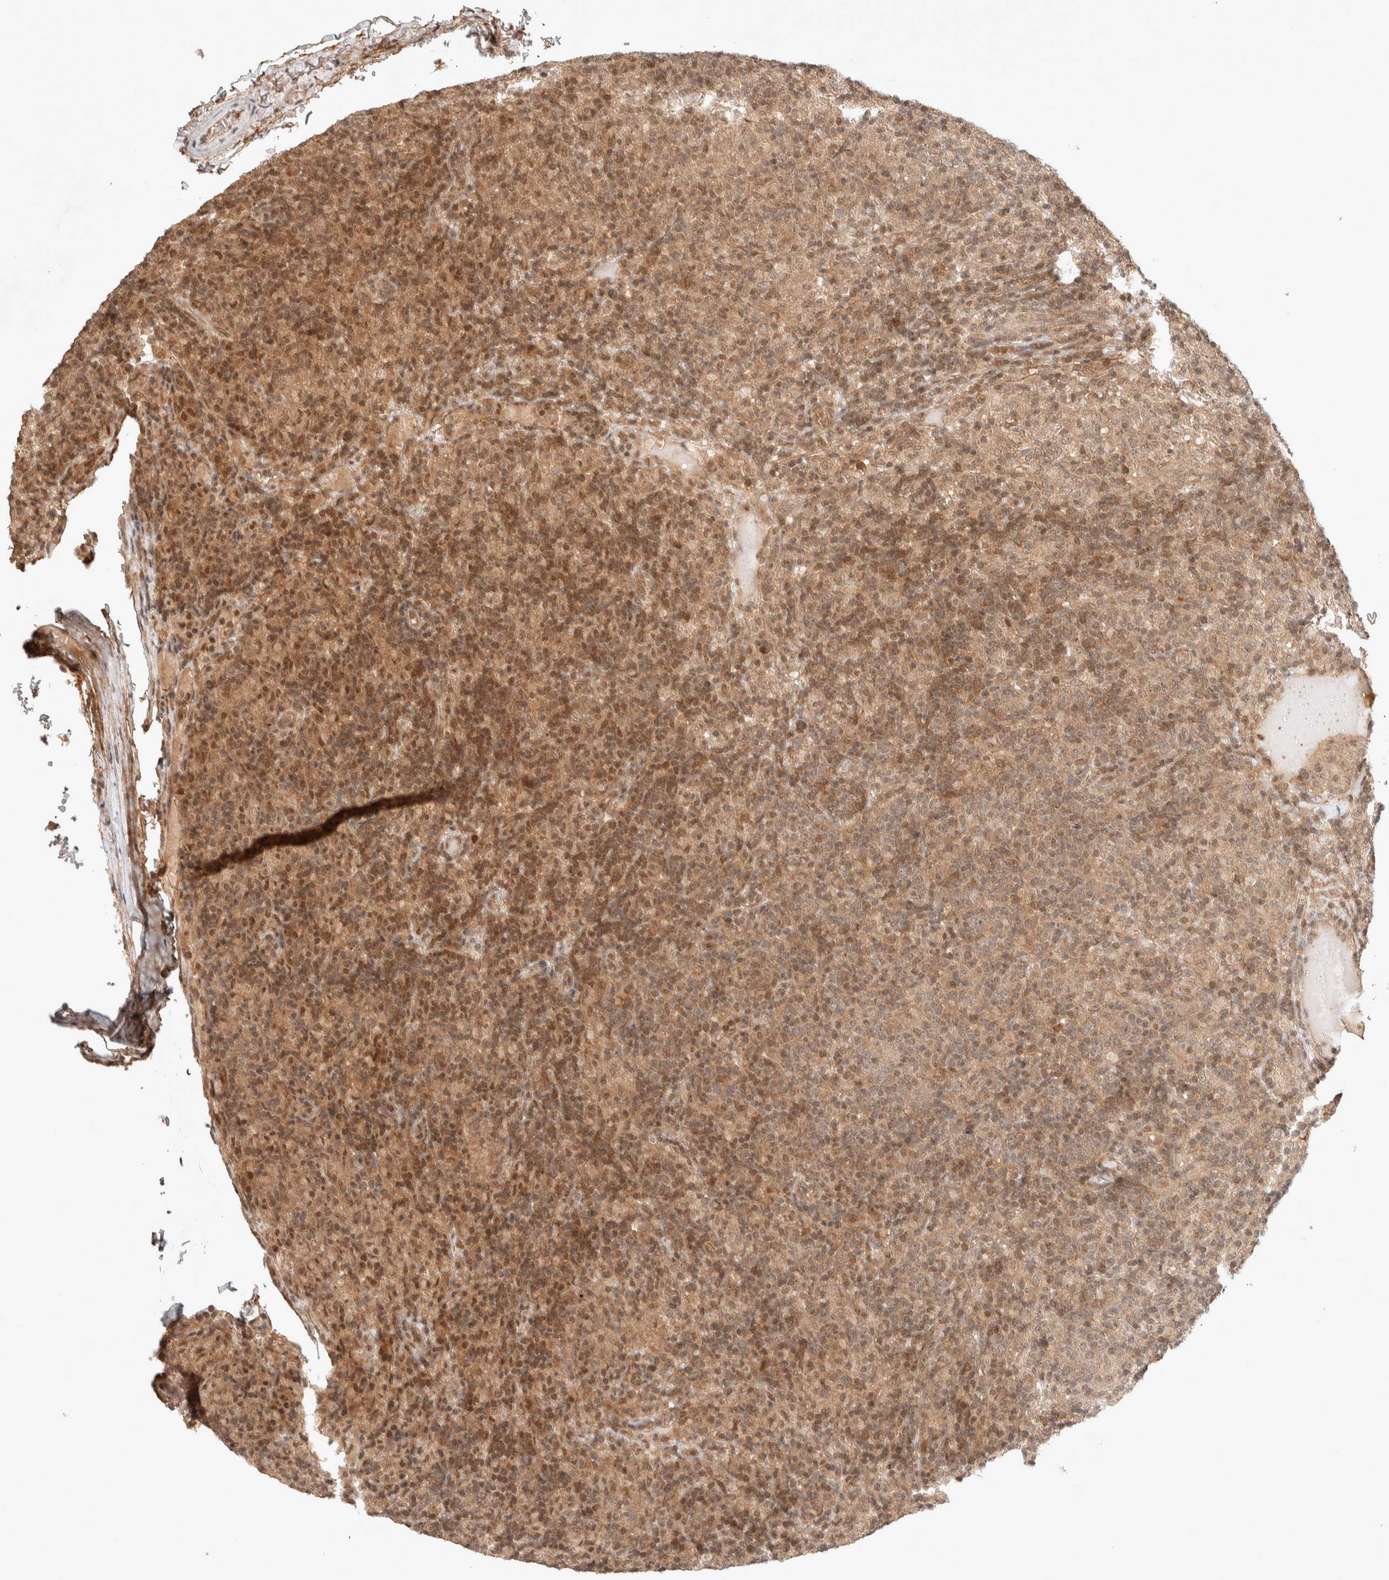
{"staining": {"intensity": "moderate", "quantity": ">75%", "location": "cytoplasmic/membranous"}, "tissue": "lymphoma", "cell_type": "Tumor cells", "image_type": "cancer", "snomed": [{"axis": "morphology", "description": "Hodgkin's disease, NOS"}, {"axis": "topography", "description": "Lymph node"}], "caption": "Protein staining of Hodgkin's disease tissue reveals moderate cytoplasmic/membranous staining in approximately >75% of tumor cells.", "gene": "THRA", "patient": {"sex": "male", "age": 70}}